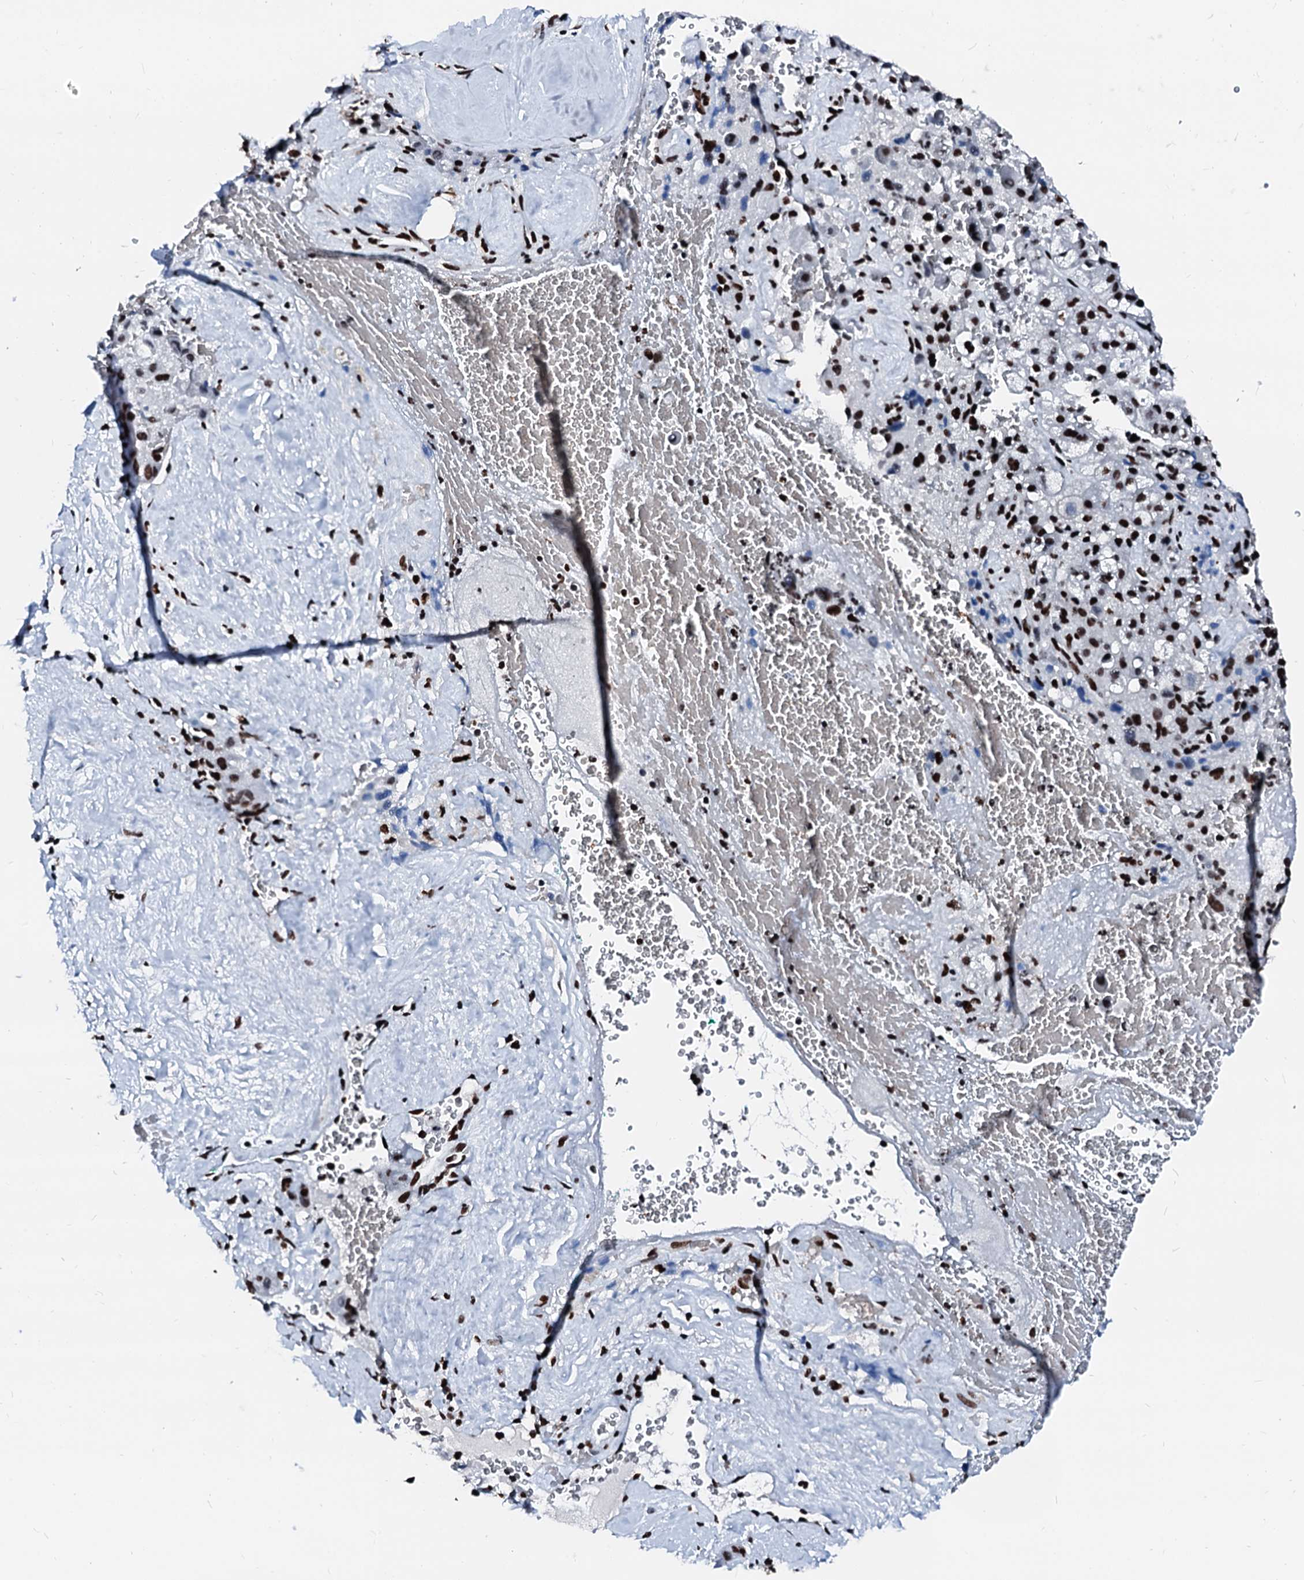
{"staining": {"intensity": "strong", "quantity": ">75%", "location": "nuclear"}, "tissue": "liver cancer", "cell_type": "Tumor cells", "image_type": "cancer", "snomed": [{"axis": "morphology", "description": "Normal tissue, NOS"}, {"axis": "morphology", "description": "Carcinoma, Hepatocellular, NOS"}, {"axis": "topography", "description": "Liver"}], "caption": "Brown immunohistochemical staining in human liver hepatocellular carcinoma exhibits strong nuclear staining in about >75% of tumor cells. Using DAB (brown) and hematoxylin (blue) stains, captured at high magnification using brightfield microscopy.", "gene": "RALY", "patient": {"sex": "male", "age": 57}}